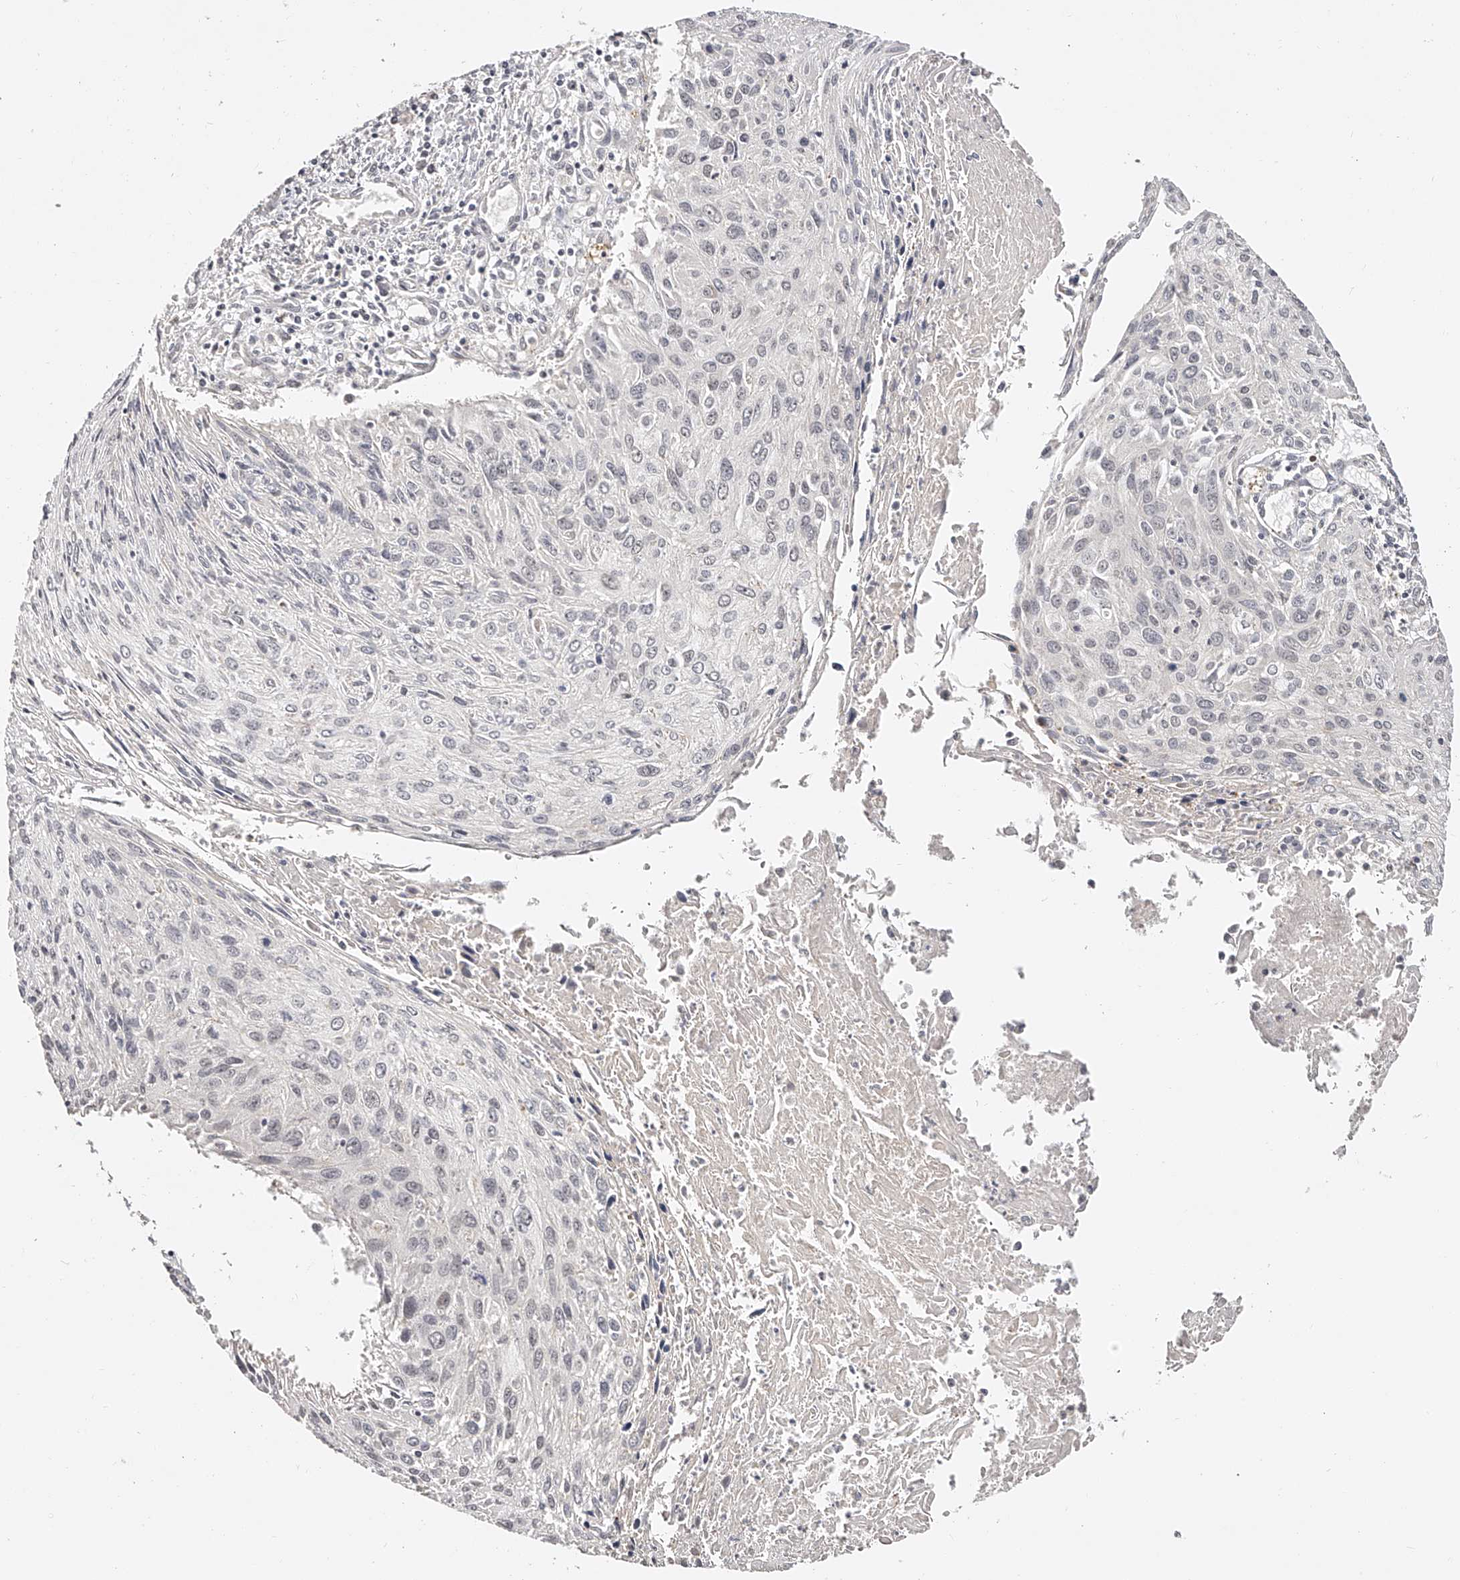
{"staining": {"intensity": "negative", "quantity": "none", "location": "none"}, "tissue": "cervical cancer", "cell_type": "Tumor cells", "image_type": "cancer", "snomed": [{"axis": "morphology", "description": "Squamous cell carcinoma, NOS"}, {"axis": "topography", "description": "Cervix"}], "caption": "Image shows no significant protein positivity in tumor cells of cervical cancer.", "gene": "ZNF789", "patient": {"sex": "female", "age": 51}}